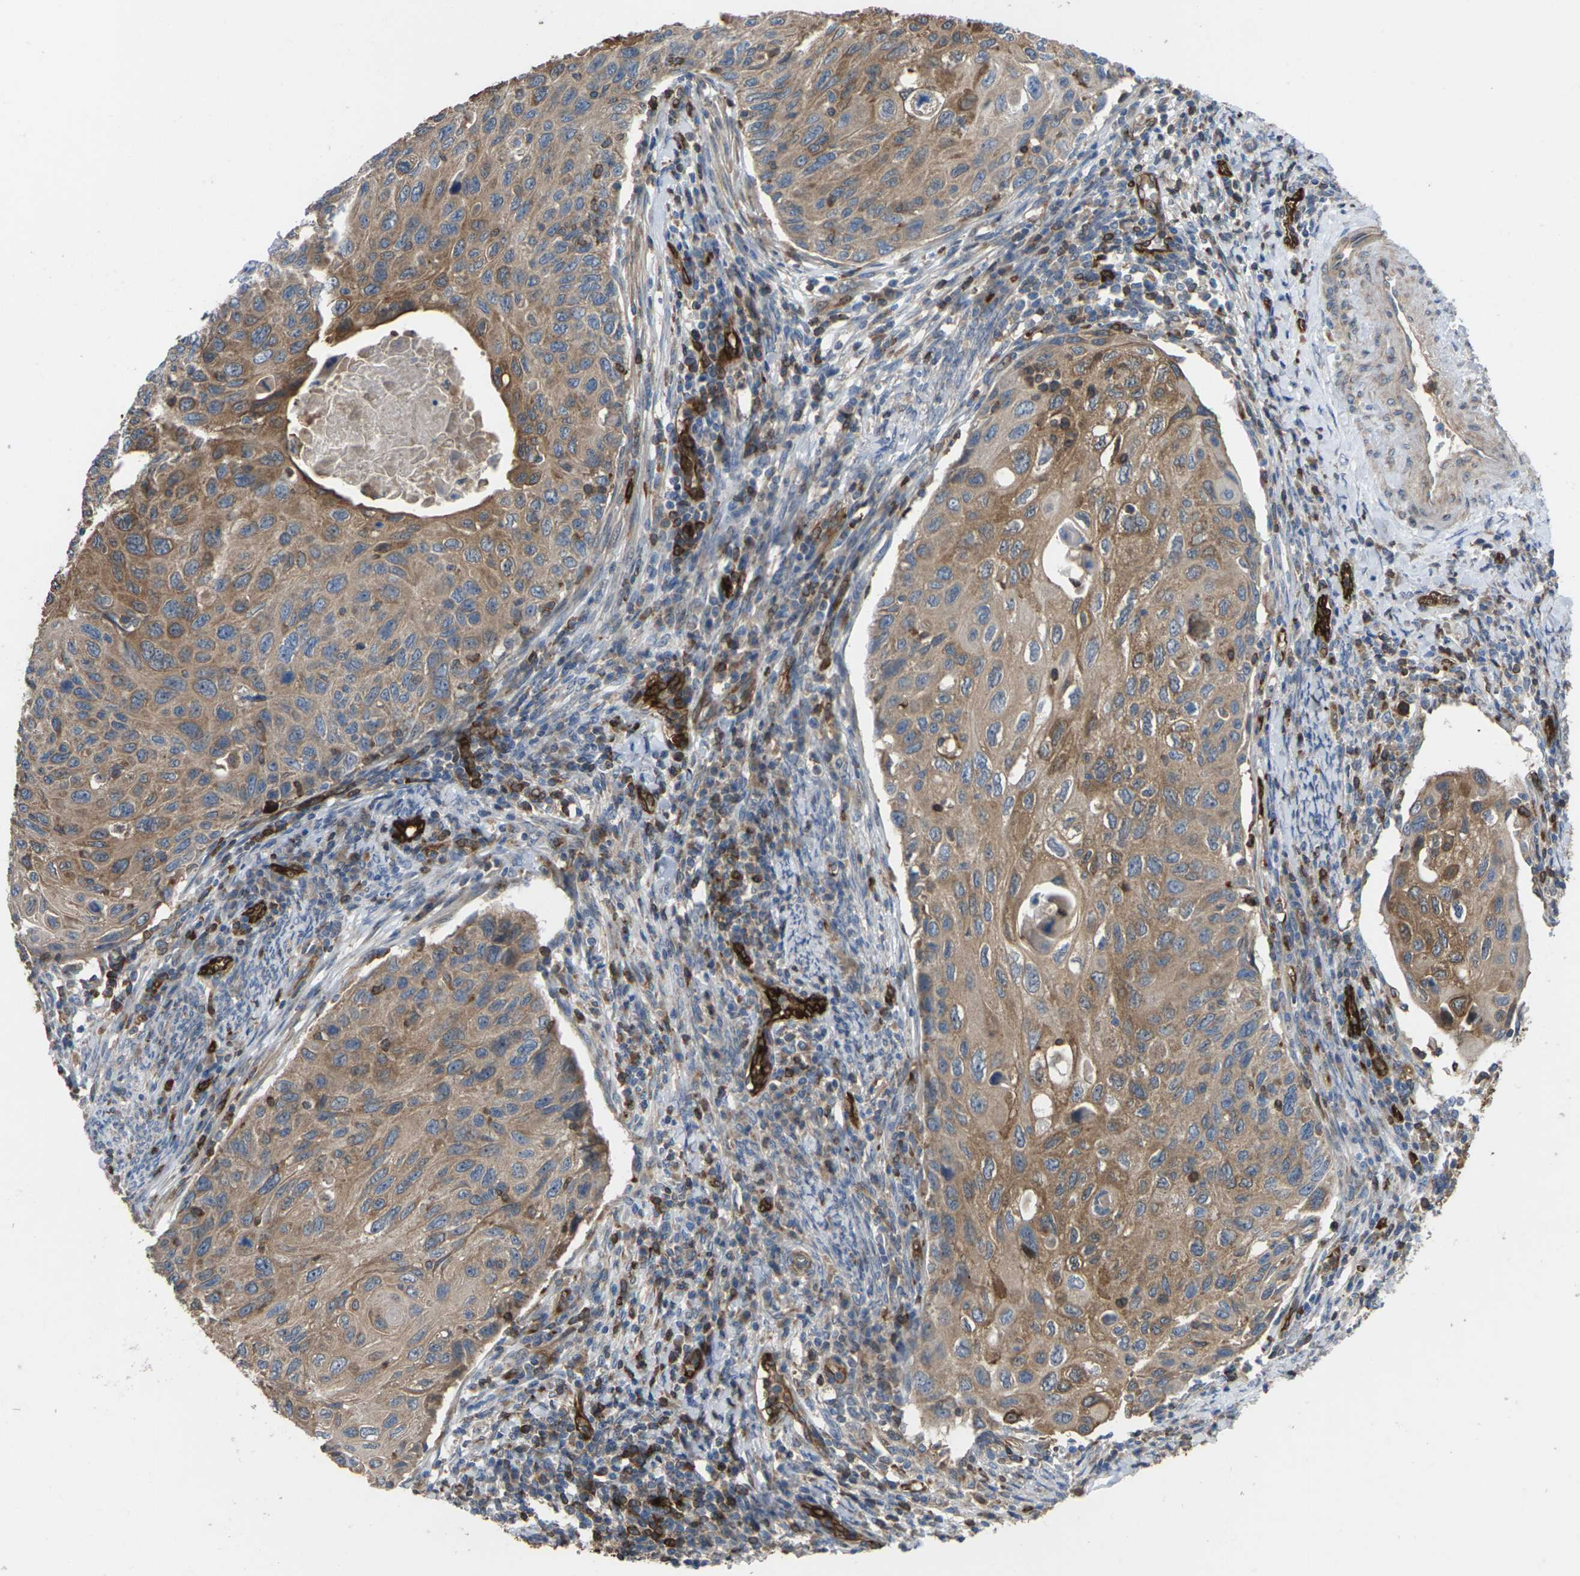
{"staining": {"intensity": "moderate", "quantity": ">75%", "location": "cytoplasmic/membranous"}, "tissue": "cervical cancer", "cell_type": "Tumor cells", "image_type": "cancer", "snomed": [{"axis": "morphology", "description": "Squamous cell carcinoma, NOS"}, {"axis": "topography", "description": "Cervix"}], "caption": "Moderate cytoplasmic/membranous protein staining is appreciated in about >75% of tumor cells in squamous cell carcinoma (cervical). Using DAB (brown) and hematoxylin (blue) stains, captured at high magnification using brightfield microscopy.", "gene": "TIAM1", "patient": {"sex": "female", "age": 70}}